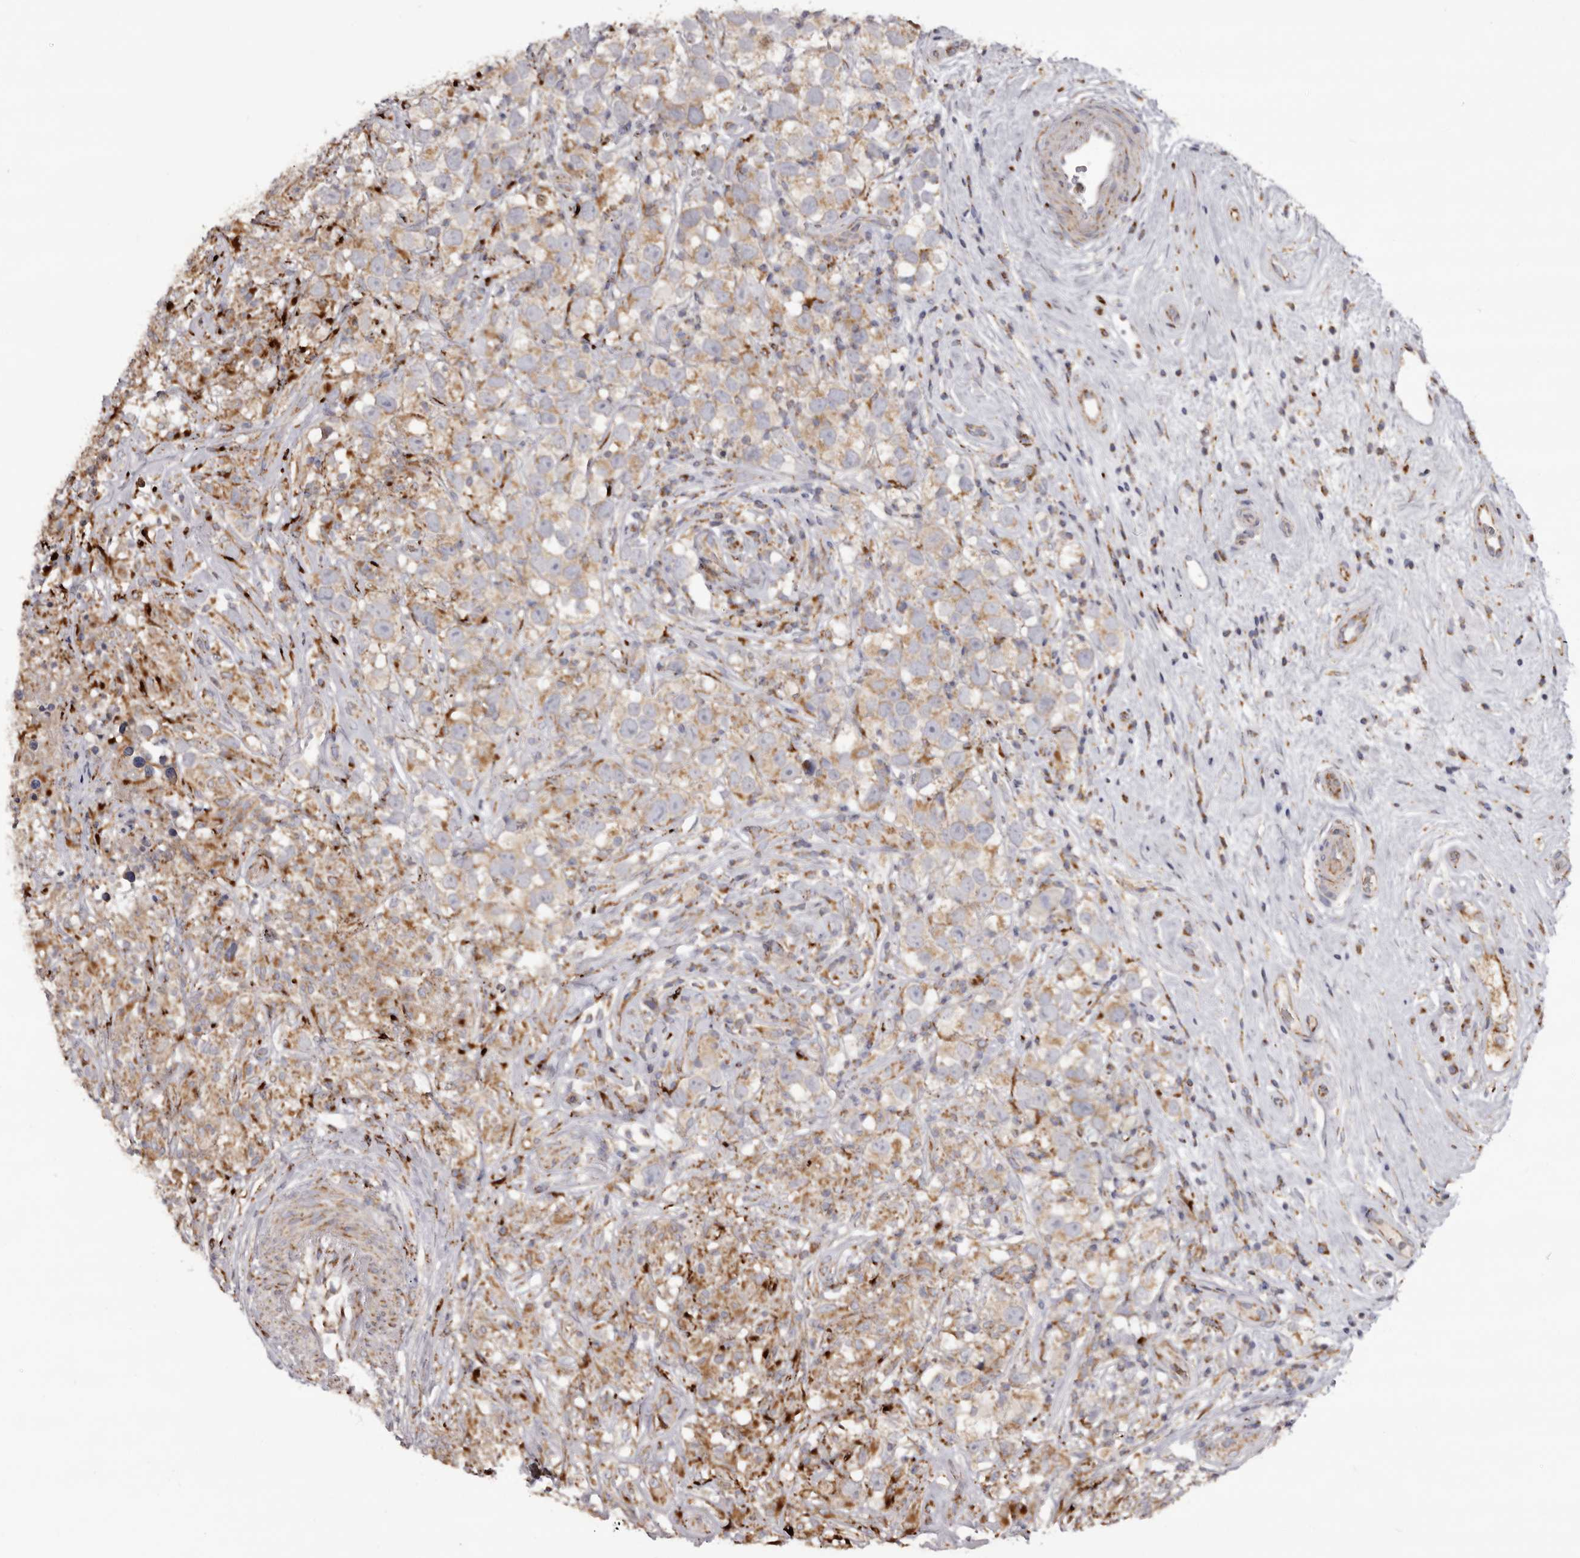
{"staining": {"intensity": "weak", "quantity": ">75%", "location": "cytoplasmic/membranous"}, "tissue": "testis cancer", "cell_type": "Tumor cells", "image_type": "cancer", "snomed": [{"axis": "morphology", "description": "Seminoma, NOS"}, {"axis": "topography", "description": "Testis"}], "caption": "Approximately >75% of tumor cells in human seminoma (testis) show weak cytoplasmic/membranous protein positivity as visualized by brown immunohistochemical staining.", "gene": "MECR", "patient": {"sex": "male", "age": 49}}